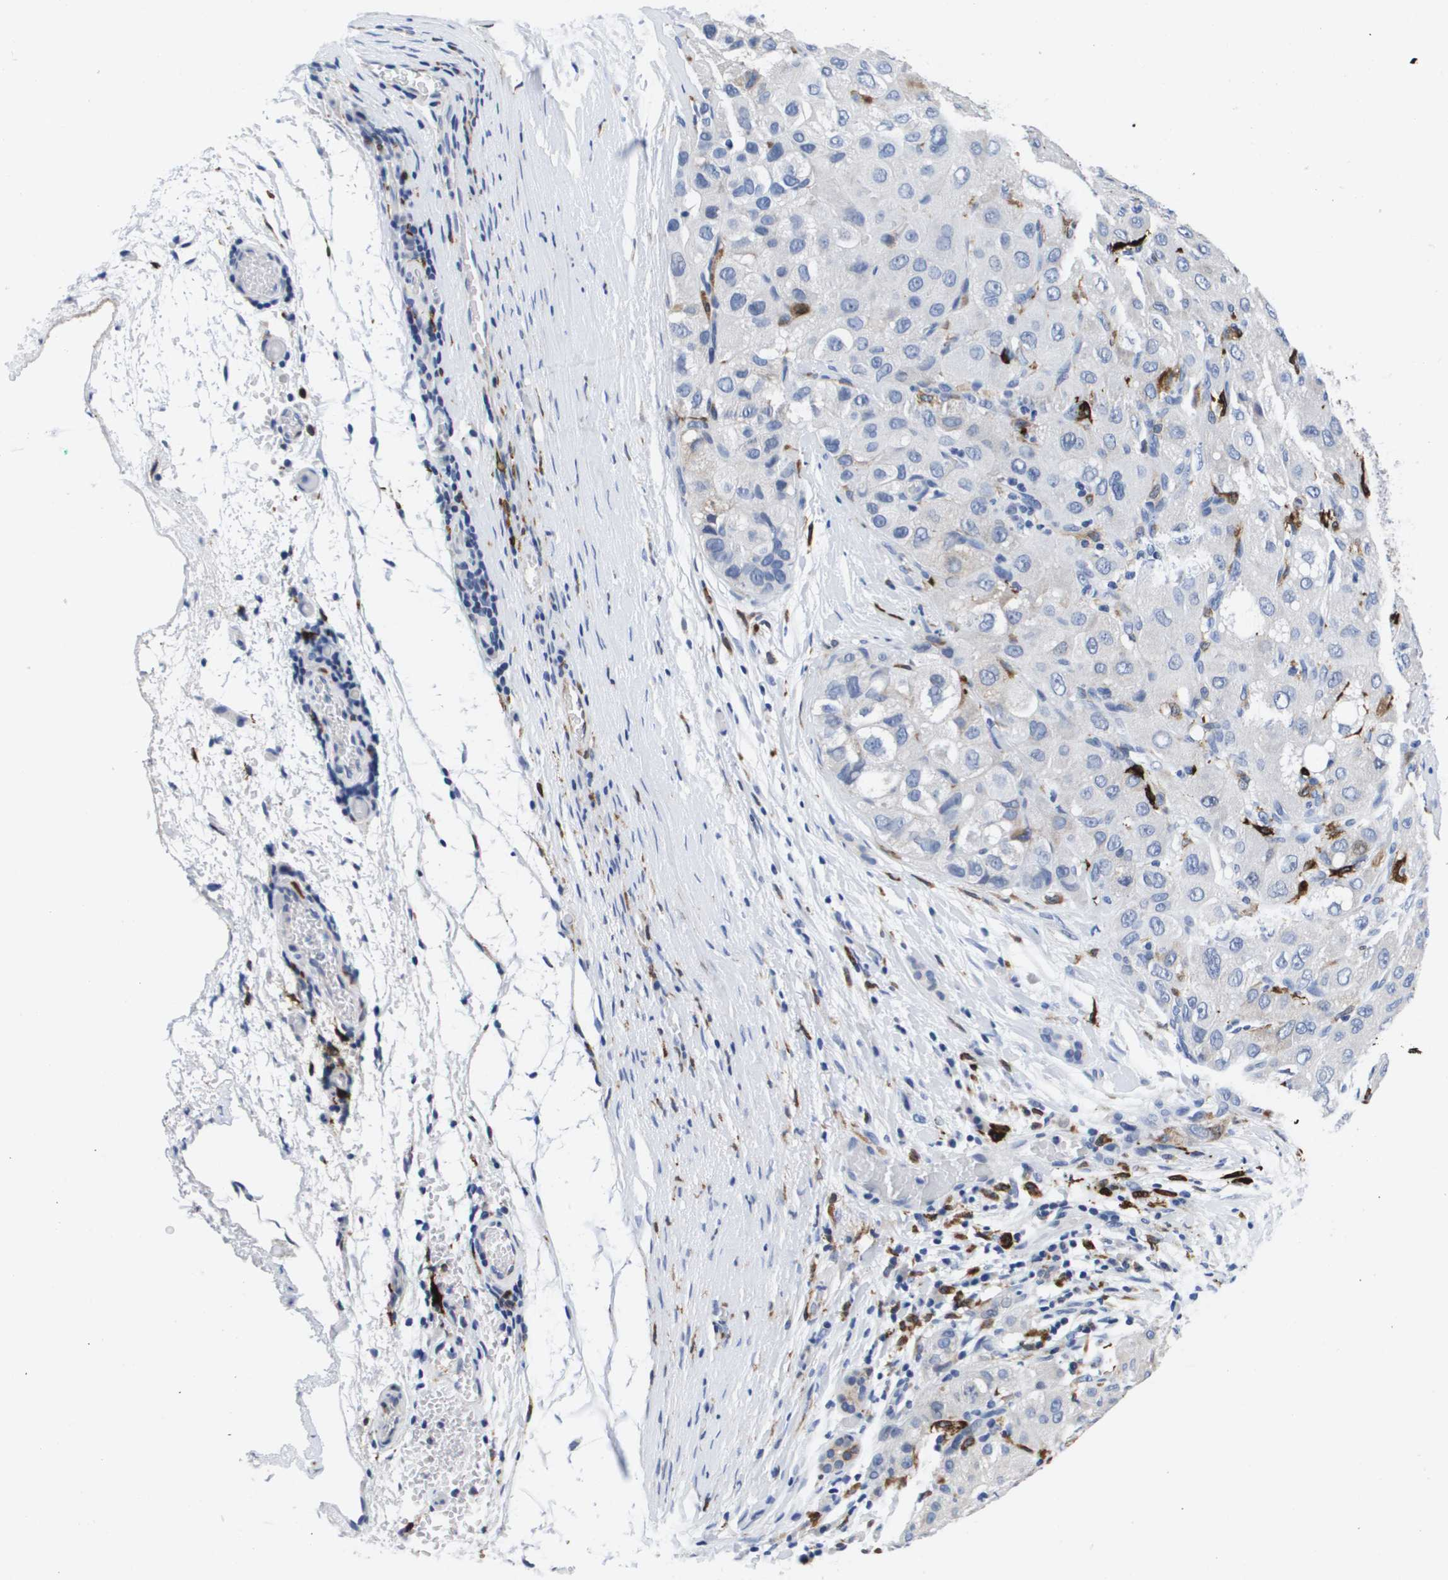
{"staining": {"intensity": "negative", "quantity": "none", "location": "none"}, "tissue": "liver cancer", "cell_type": "Tumor cells", "image_type": "cancer", "snomed": [{"axis": "morphology", "description": "Carcinoma, Hepatocellular, NOS"}, {"axis": "topography", "description": "Liver"}], "caption": "Hepatocellular carcinoma (liver) stained for a protein using immunohistochemistry (IHC) displays no positivity tumor cells.", "gene": "HMOX1", "patient": {"sex": "male", "age": 80}}